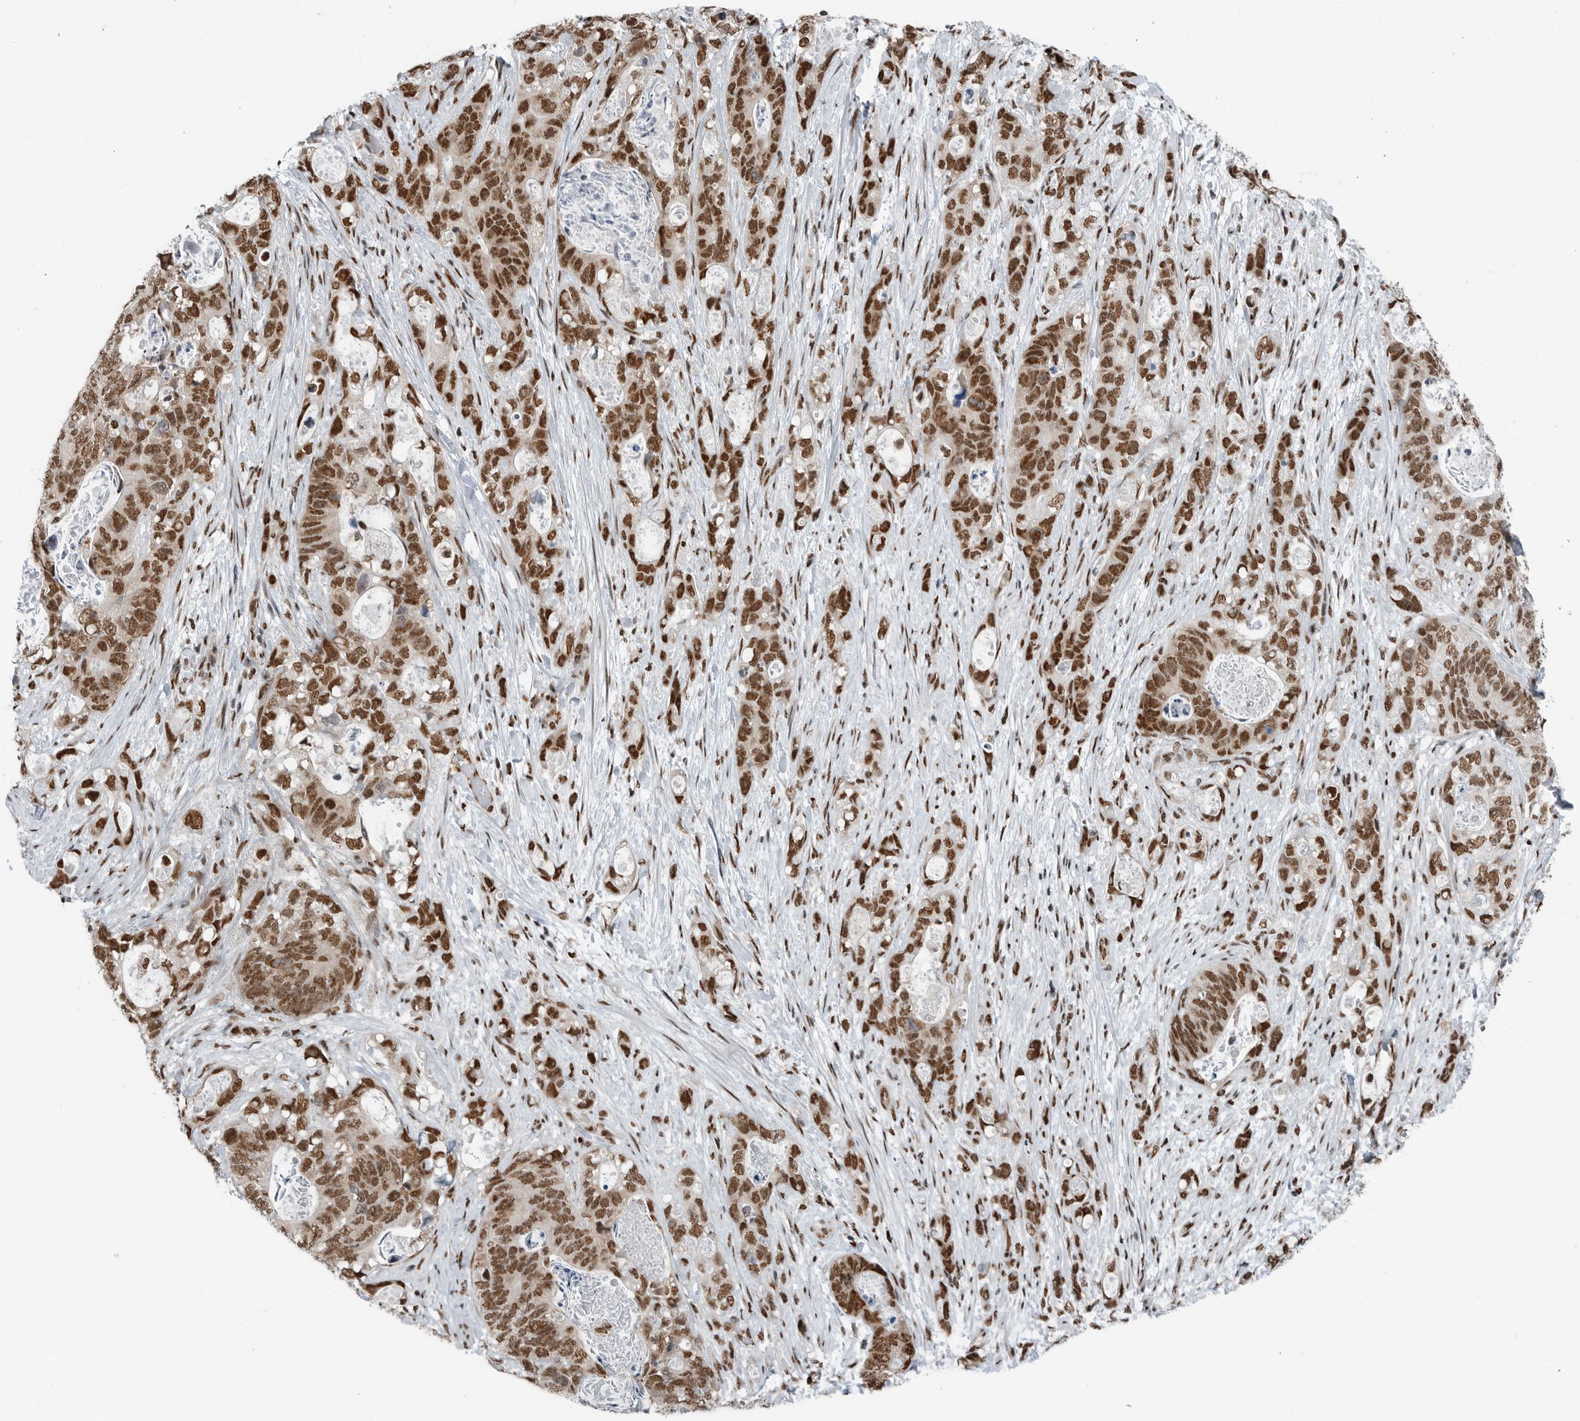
{"staining": {"intensity": "moderate", "quantity": ">75%", "location": "nuclear"}, "tissue": "stomach cancer", "cell_type": "Tumor cells", "image_type": "cancer", "snomed": [{"axis": "morphology", "description": "Normal tissue, NOS"}, {"axis": "morphology", "description": "Adenocarcinoma, NOS"}, {"axis": "topography", "description": "Stomach"}], "caption": "Tumor cells reveal medium levels of moderate nuclear positivity in about >75% of cells in human adenocarcinoma (stomach).", "gene": "BLZF1", "patient": {"sex": "female", "age": 89}}